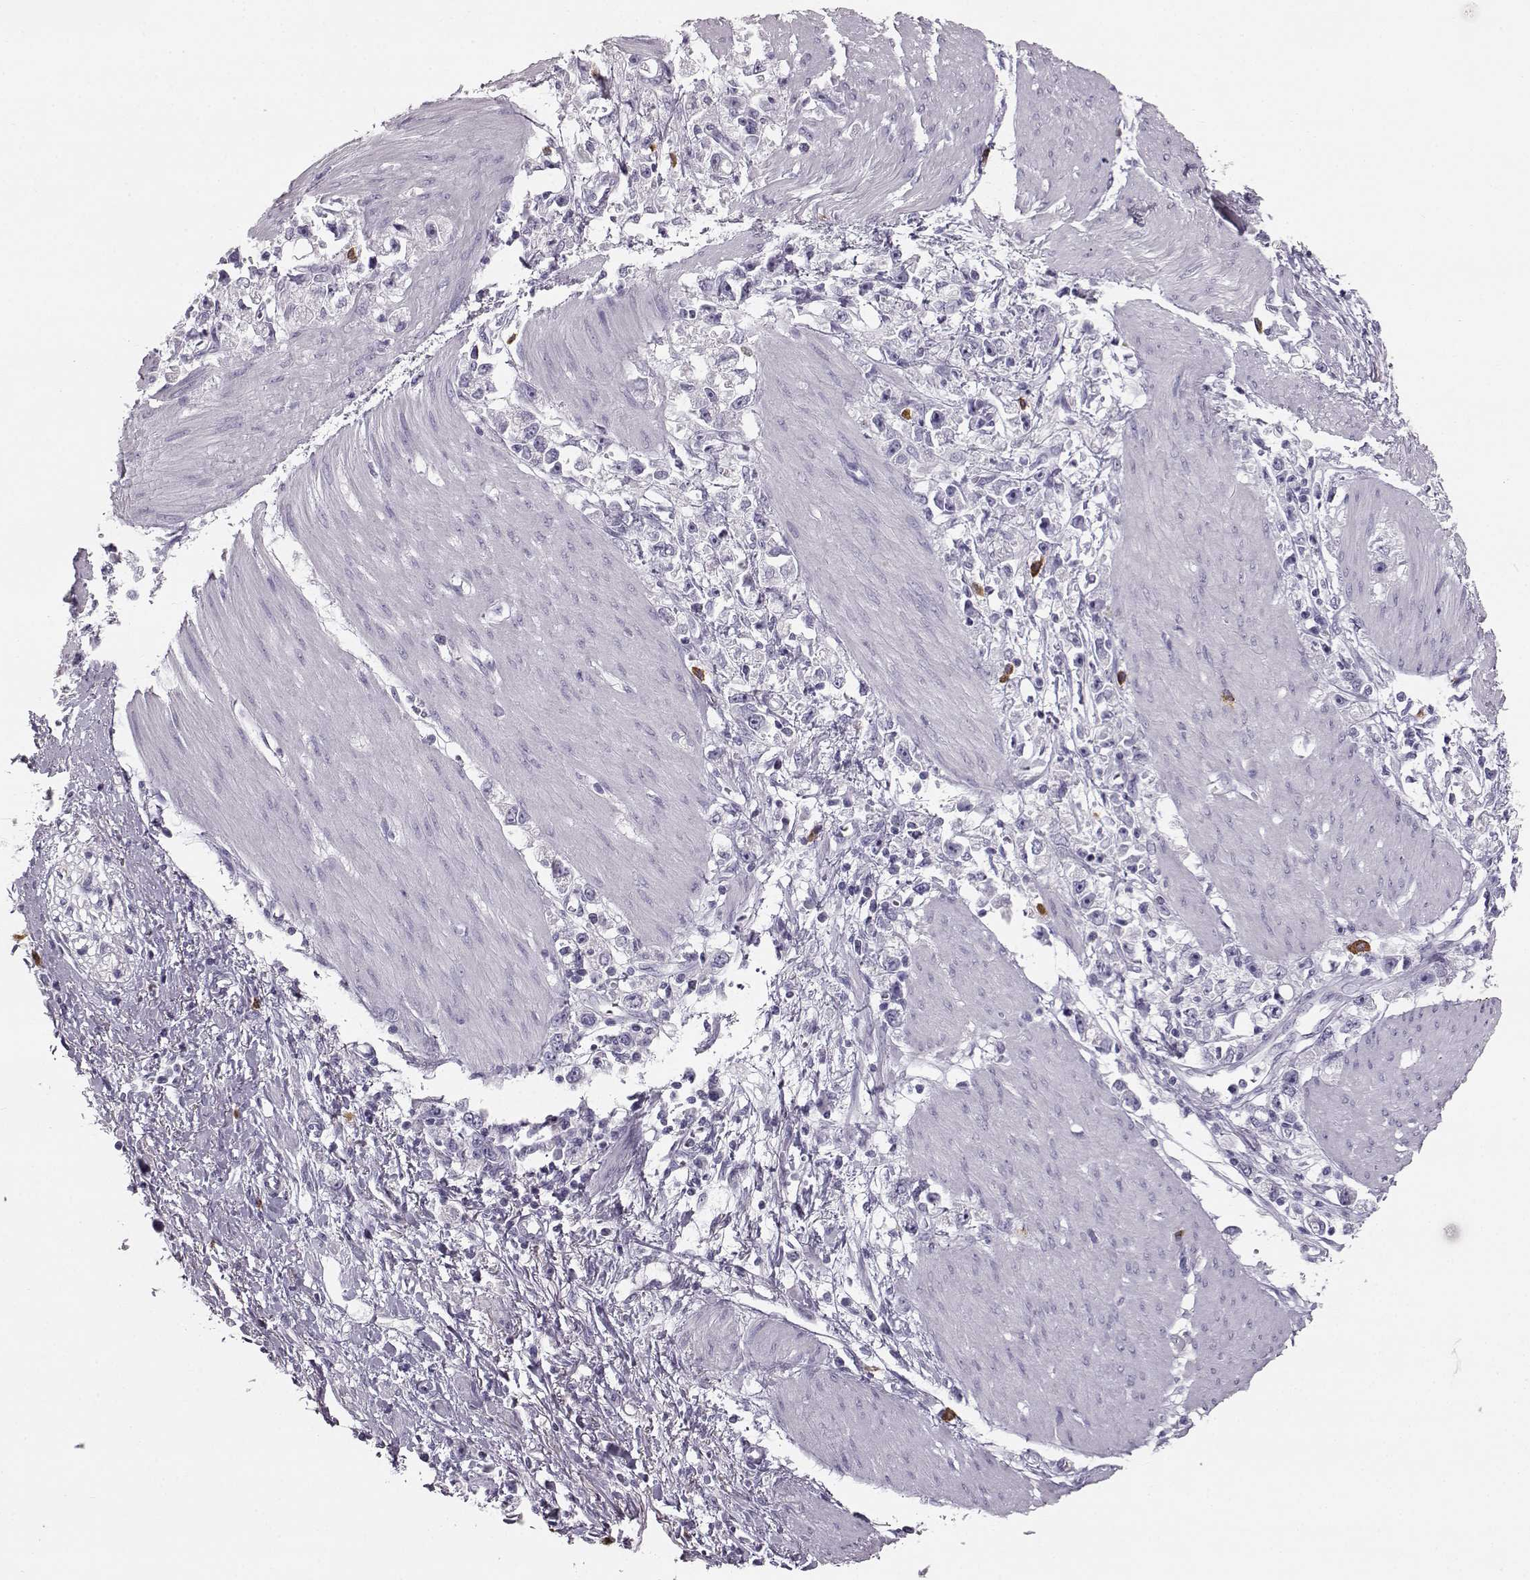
{"staining": {"intensity": "negative", "quantity": "none", "location": "none"}, "tissue": "stomach cancer", "cell_type": "Tumor cells", "image_type": "cancer", "snomed": [{"axis": "morphology", "description": "Adenocarcinoma, NOS"}, {"axis": "topography", "description": "Stomach"}], "caption": "Immunohistochemical staining of human stomach adenocarcinoma demonstrates no significant expression in tumor cells.", "gene": "NPTXR", "patient": {"sex": "female", "age": 59}}